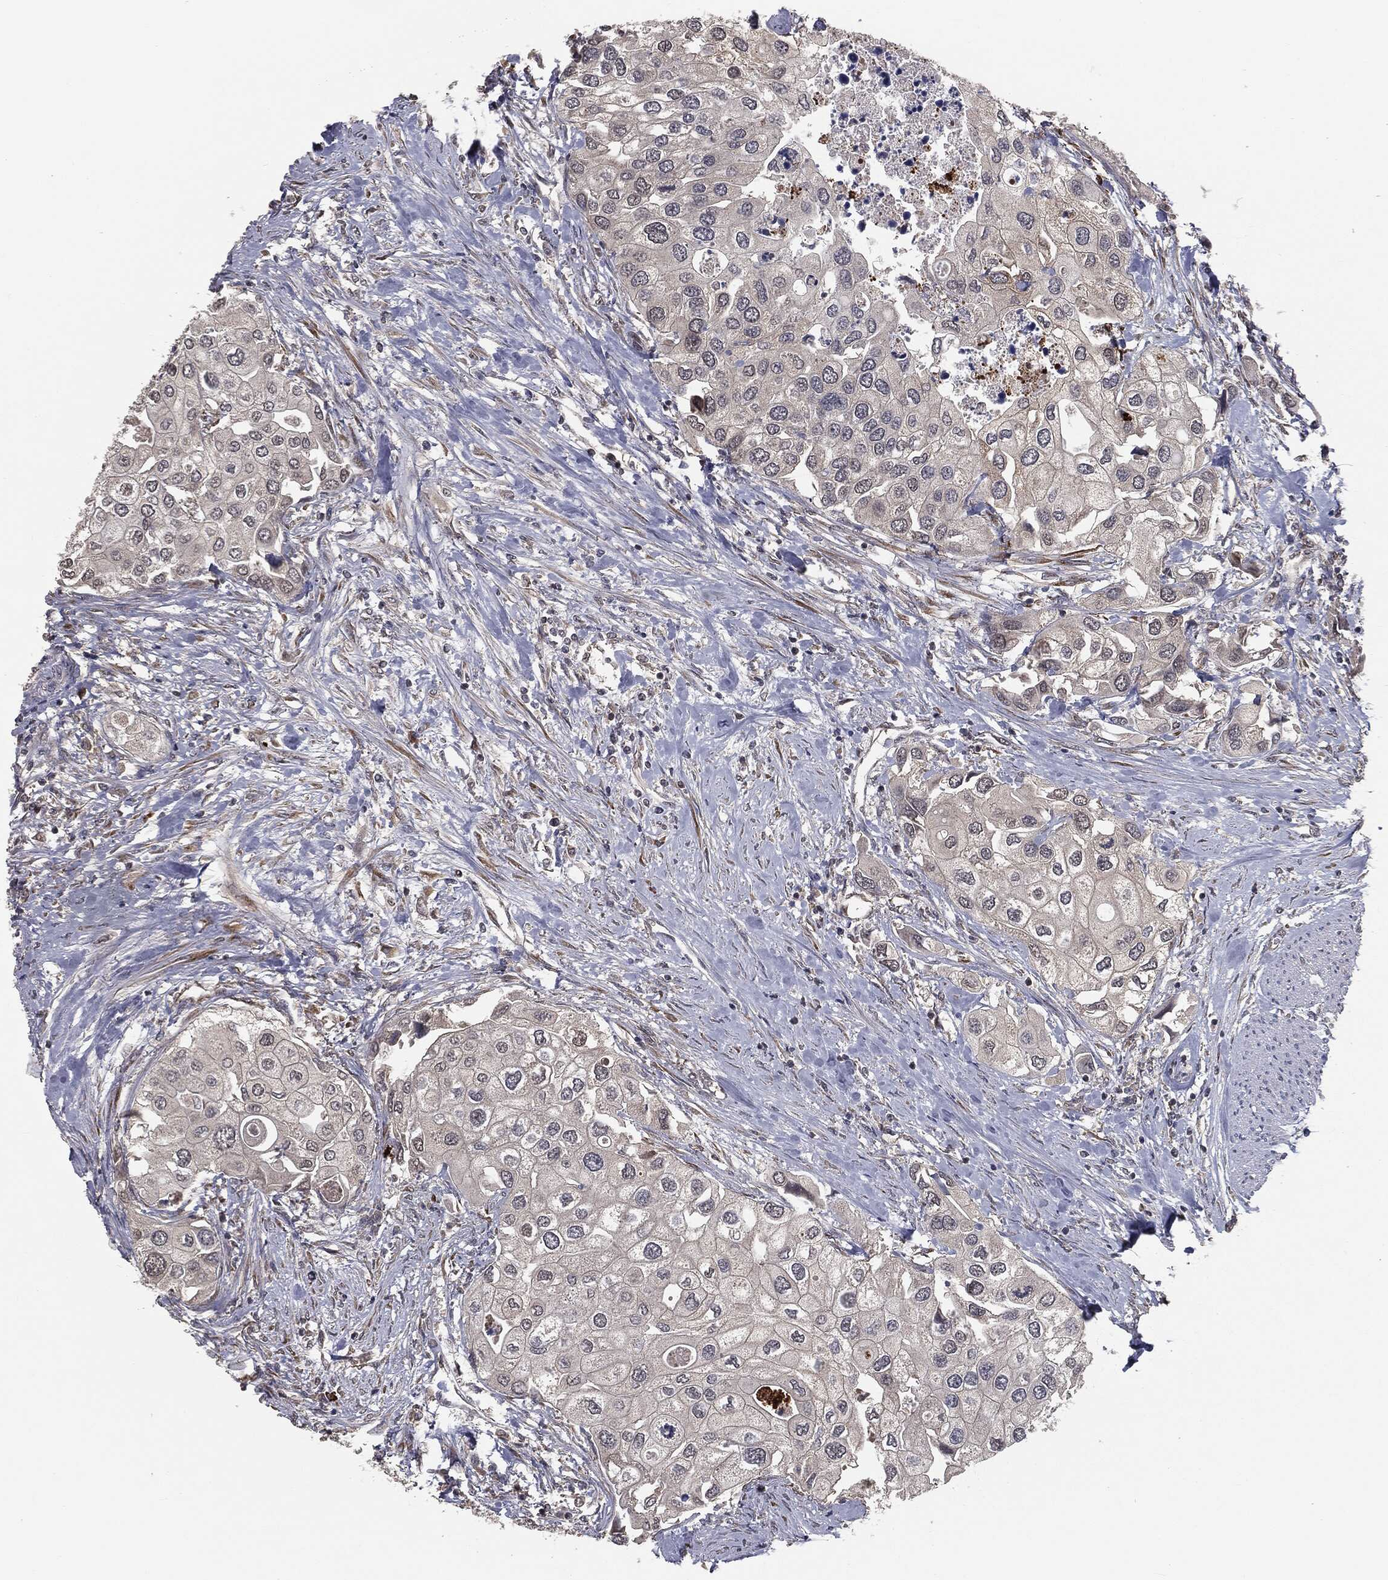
{"staining": {"intensity": "weak", "quantity": ">75%", "location": "cytoplasmic/membranous,nuclear"}, "tissue": "urothelial cancer", "cell_type": "Tumor cells", "image_type": "cancer", "snomed": [{"axis": "morphology", "description": "Urothelial carcinoma, High grade"}, {"axis": "topography", "description": "Urinary bladder"}], "caption": "High-power microscopy captured an IHC histopathology image of urothelial cancer, revealing weak cytoplasmic/membranous and nuclear positivity in about >75% of tumor cells.", "gene": "FBXO7", "patient": {"sex": "male", "age": 64}}